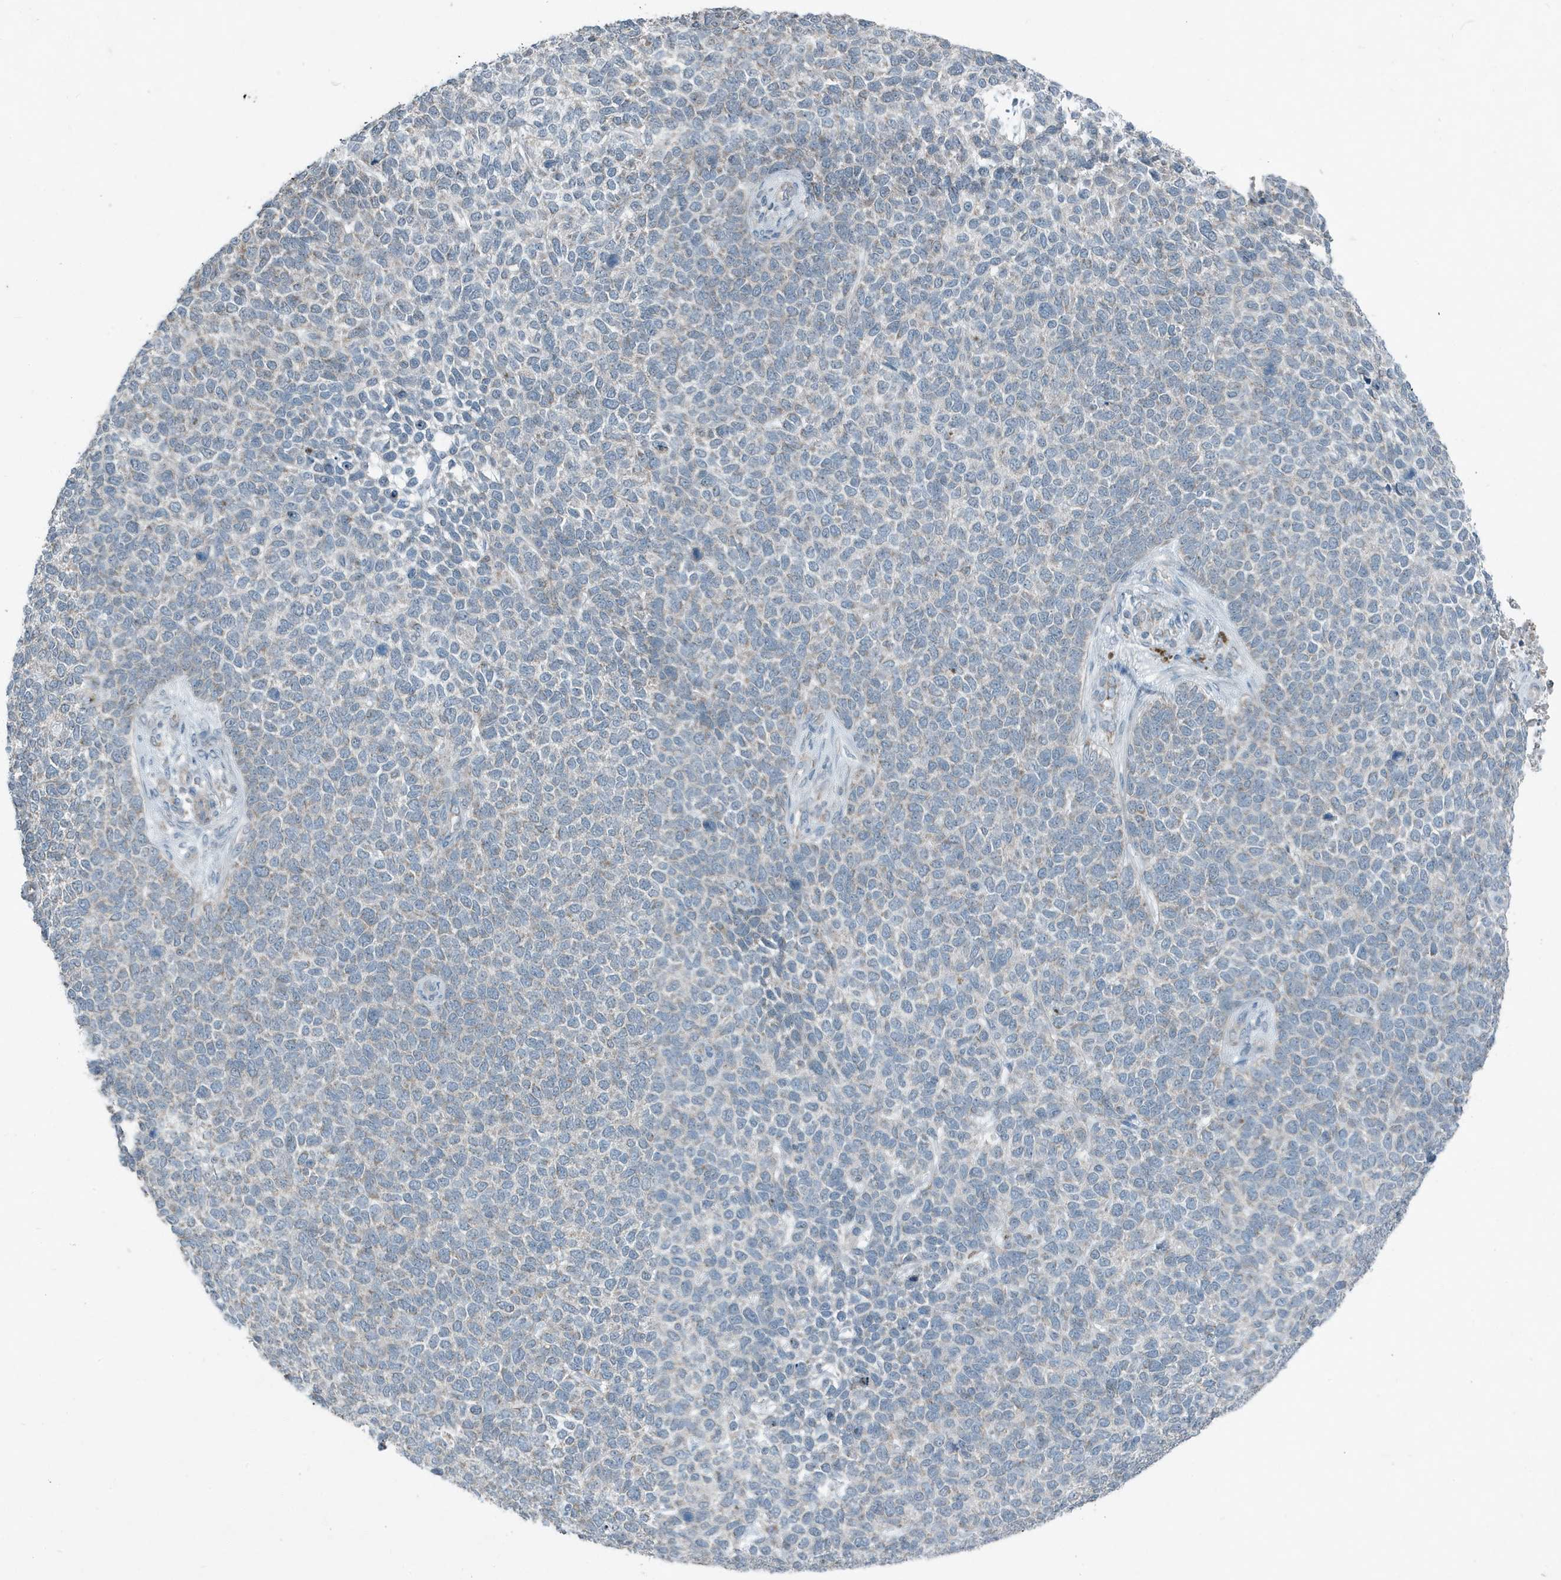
{"staining": {"intensity": "negative", "quantity": "none", "location": "none"}, "tissue": "skin cancer", "cell_type": "Tumor cells", "image_type": "cancer", "snomed": [{"axis": "morphology", "description": "Basal cell carcinoma"}, {"axis": "topography", "description": "Skin"}], "caption": "Immunohistochemistry (IHC) histopathology image of neoplastic tissue: basal cell carcinoma (skin) stained with DAB (3,3'-diaminobenzidine) demonstrates no significant protein expression in tumor cells.", "gene": "MT-CYB", "patient": {"sex": "female", "age": 84}}